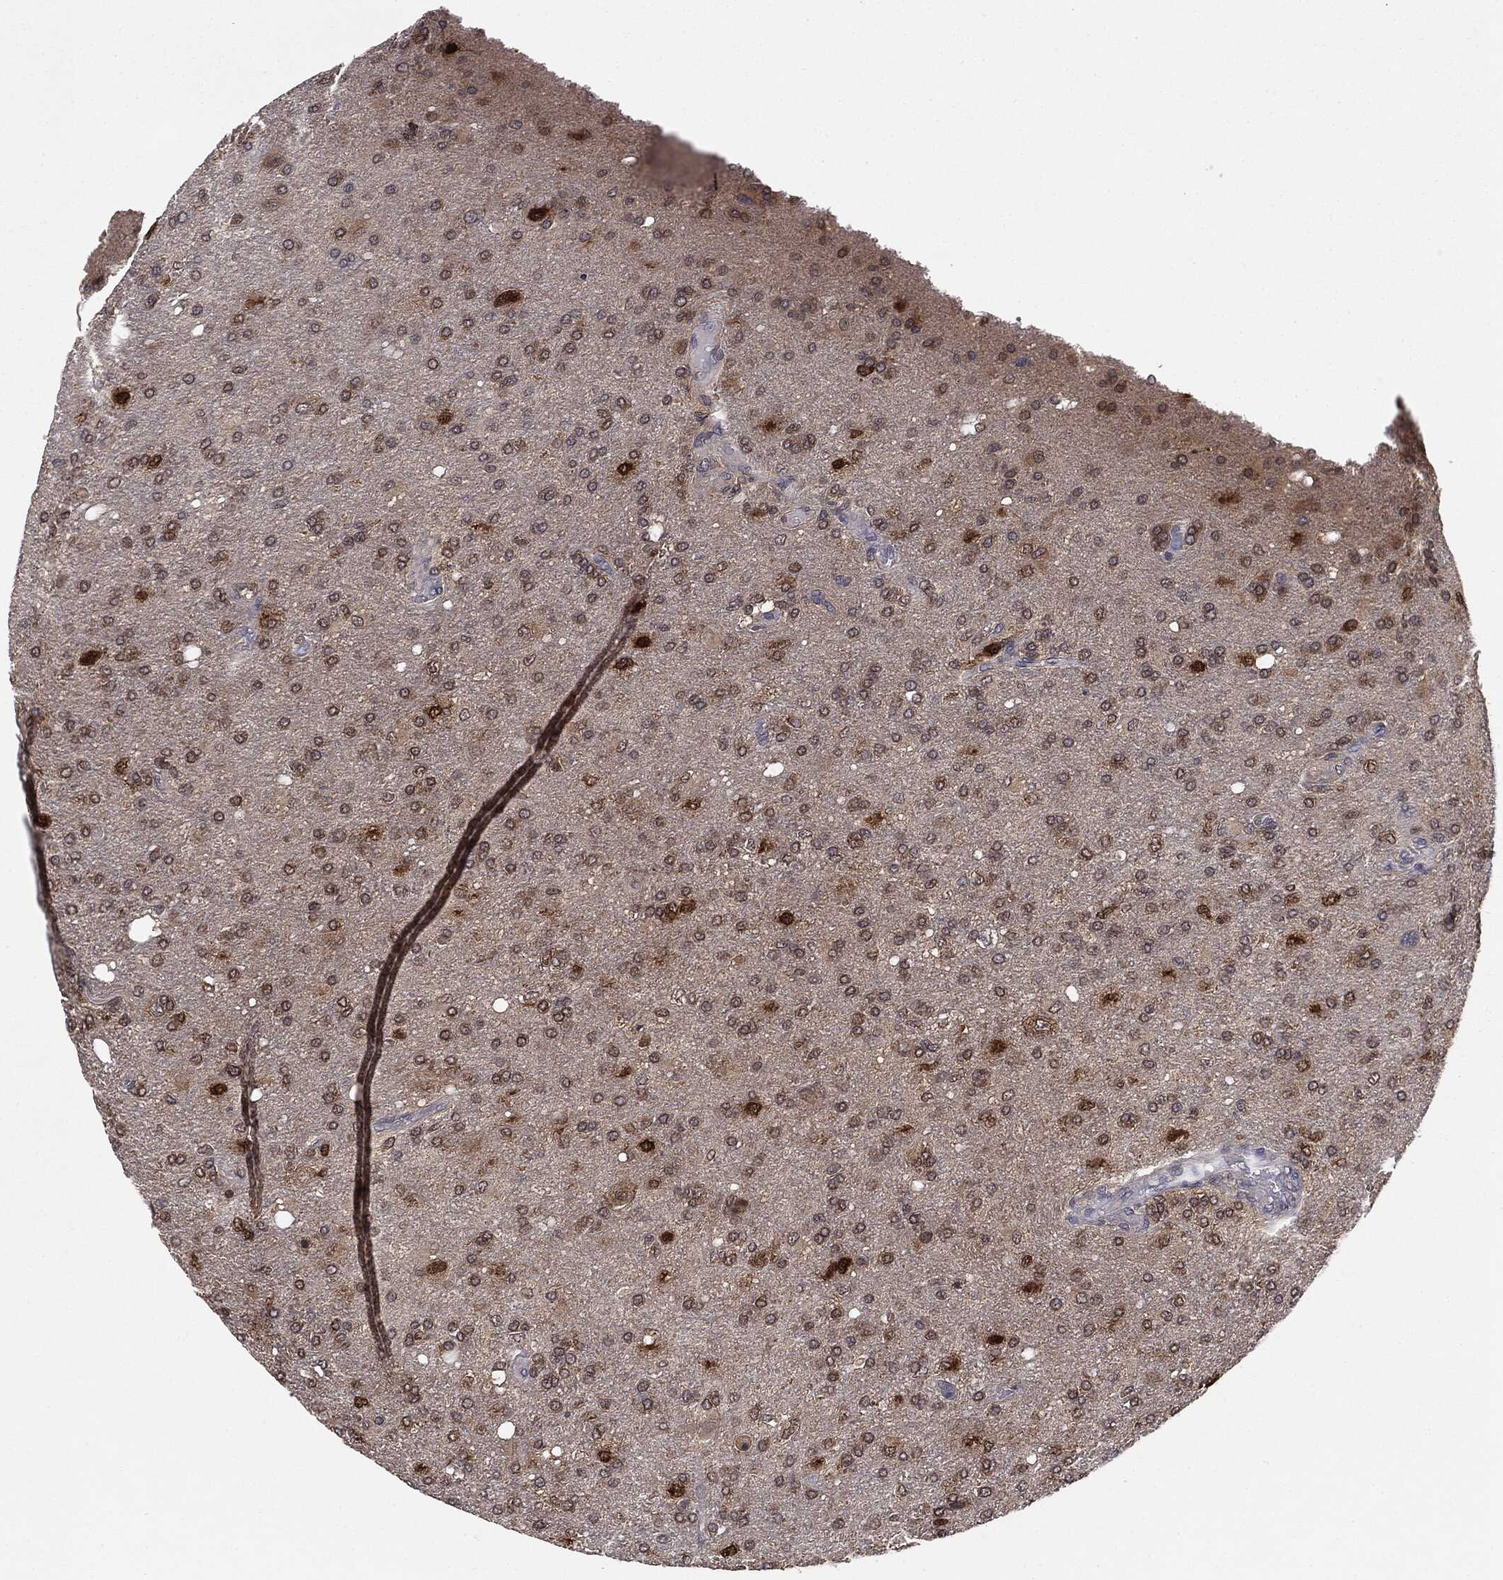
{"staining": {"intensity": "moderate", "quantity": ">75%", "location": "cytoplasmic/membranous"}, "tissue": "glioma", "cell_type": "Tumor cells", "image_type": "cancer", "snomed": [{"axis": "morphology", "description": "Glioma, malignant, High grade"}, {"axis": "topography", "description": "Cerebral cortex"}], "caption": "Brown immunohistochemical staining in human glioma displays moderate cytoplasmic/membranous staining in about >75% of tumor cells. The protein is shown in brown color, while the nuclei are stained blue.", "gene": "KRT7", "patient": {"sex": "male", "age": 70}}